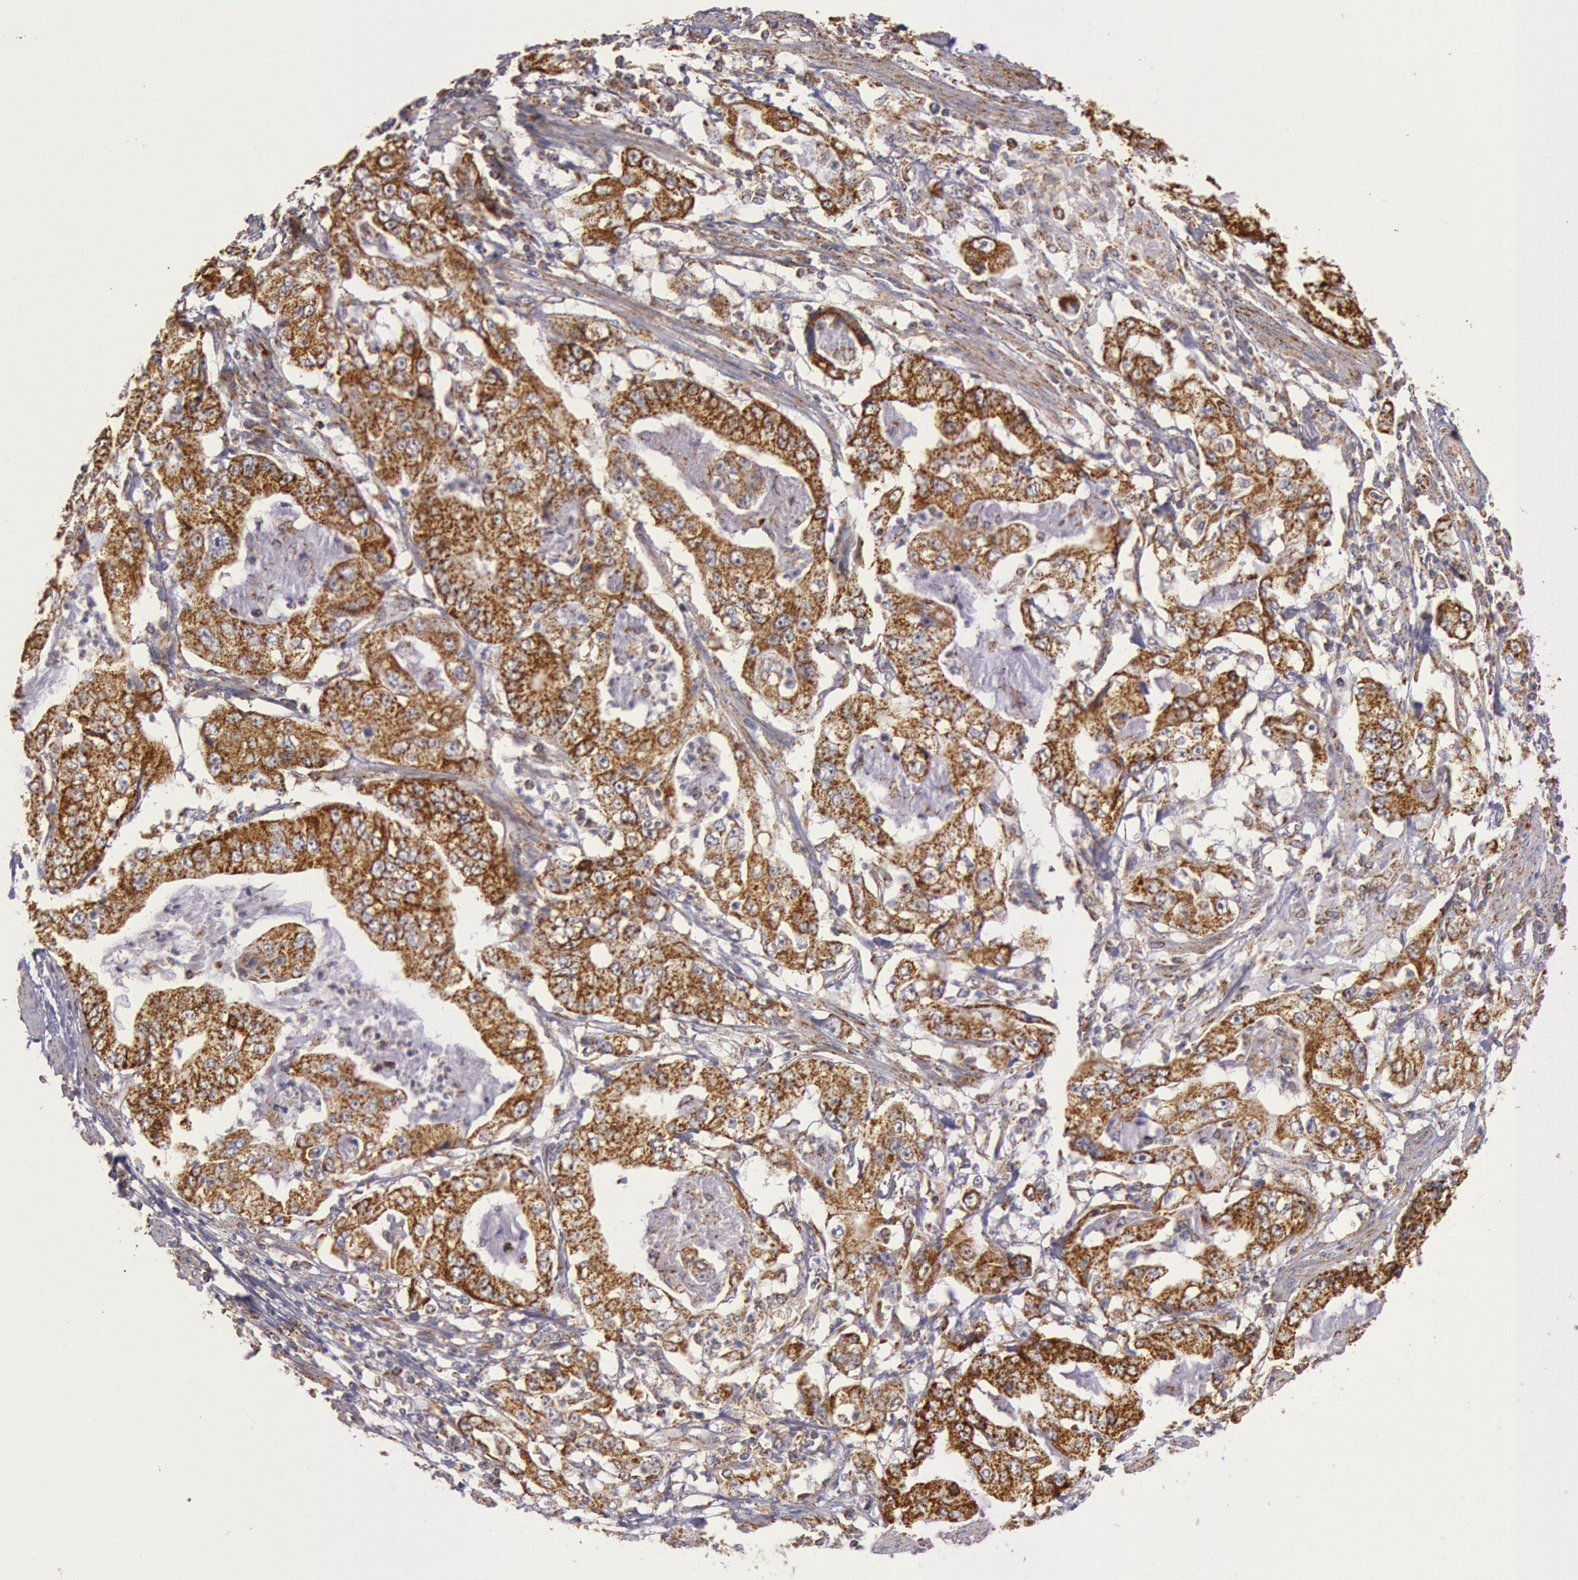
{"staining": {"intensity": "moderate", "quantity": ">75%", "location": "cytoplasmic/membranous"}, "tissue": "stomach cancer", "cell_type": "Tumor cells", "image_type": "cancer", "snomed": [{"axis": "morphology", "description": "Adenocarcinoma, NOS"}, {"axis": "topography", "description": "Pancreas"}, {"axis": "topography", "description": "Stomach, upper"}], "caption": "A histopathology image showing moderate cytoplasmic/membranous expression in approximately >75% of tumor cells in stomach cancer, as visualized by brown immunohistochemical staining.", "gene": "CYC1", "patient": {"sex": "male", "age": 77}}